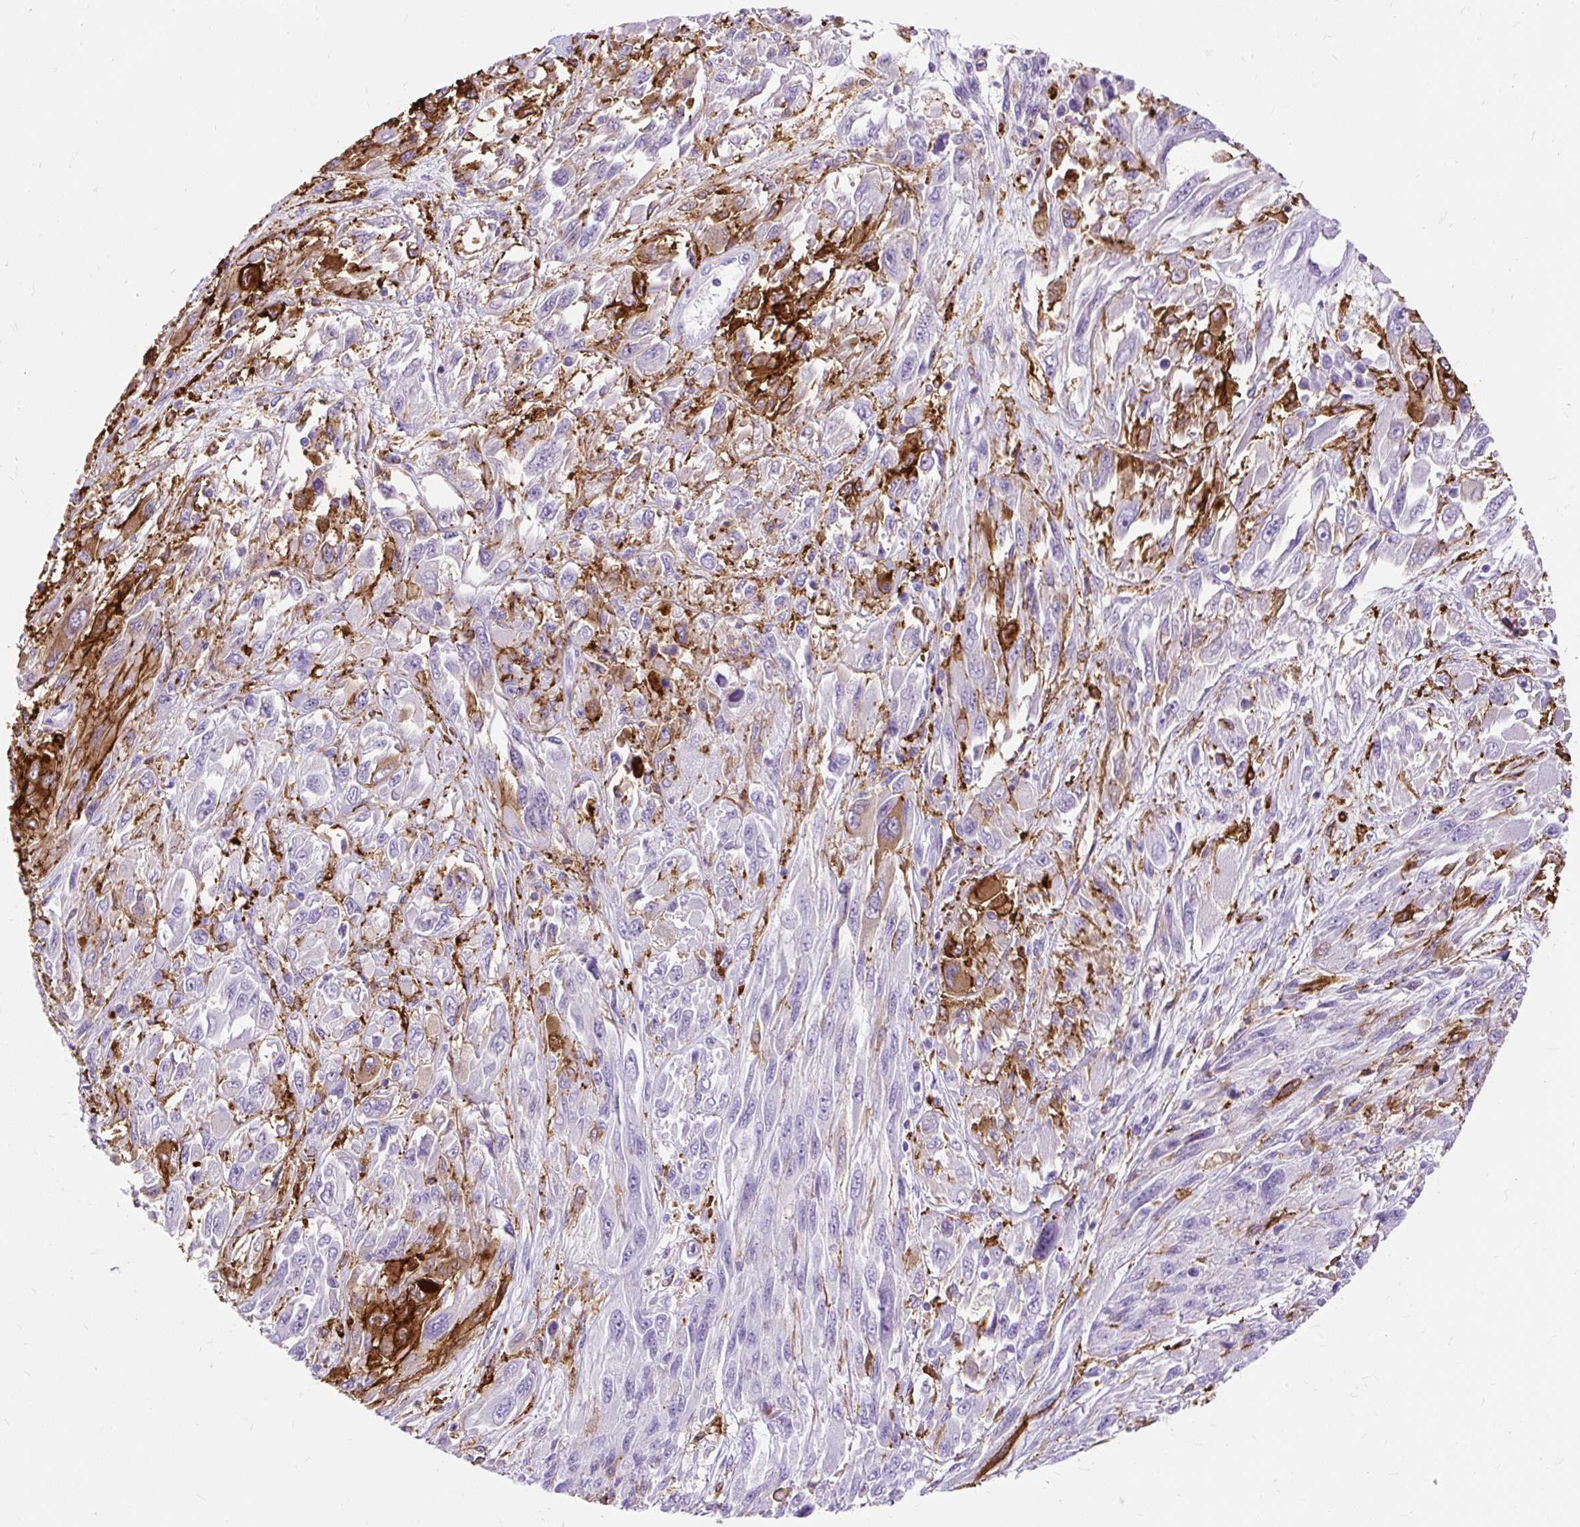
{"staining": {"intensity": "strong", "quantity": "25%-75%", "location": "cytoplasmic/membranous"}, "tissue": "melanoma", "cell_type": "Tumor cells", "image_type": "cancer", "snomed": [{"axis": "morphology", "description": "Malignant melanoma, NOS"}, {"axis": "topography", "description": "Skin"}], "caption": "IHC (DAB (3,3'-diaminobenzidine)) staining of melanoma reveals strong cytoplasmic/membranous protein positivity in about 25%-75% of tumor cells. The protein is shown in brown color, while the nuclei are stained blue.", "gene": "HLA-DRA", "patient": {"sex": "female", "age": 91}}